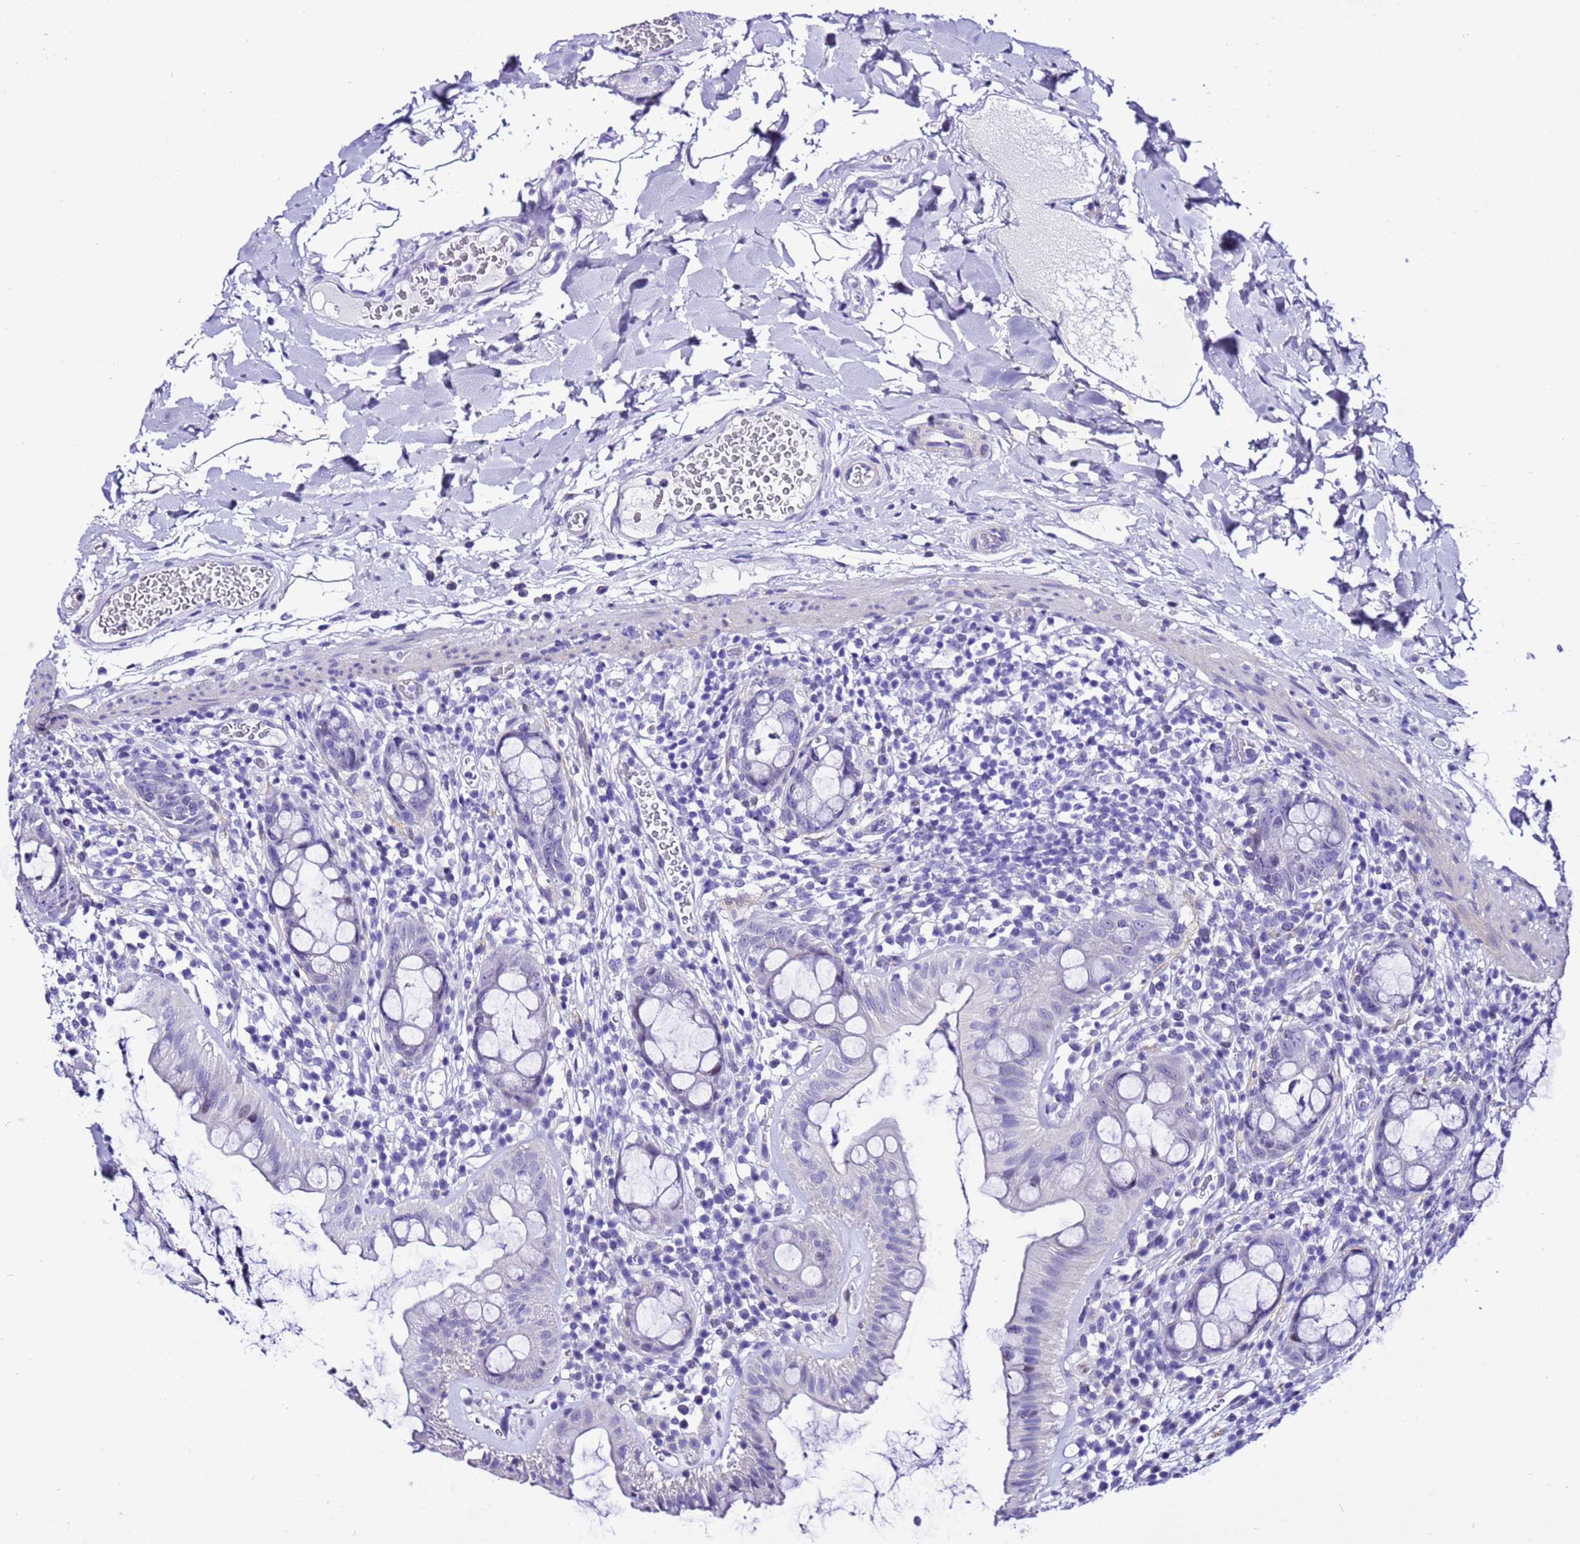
{"staining": {"intensity": "moderate", "quantity": "<25%", "location": "nuclear"}, "tissue": "rectum", "cell_type": "Glandular cells", "image_type": "normal", "snomed": [{"axis": "morphology", "description": "Normal tissue, NOS"}, {"axis": "topography", "description": "Rectum"}], "caption": "This image displays immunohistochemistry (IHC) staining of normal human rectum, with low moderate nuclear positivity in approximately <25% of glandular cells.", "gene": "ZNF417", "patient": {"sex": "female", "age": 57}}